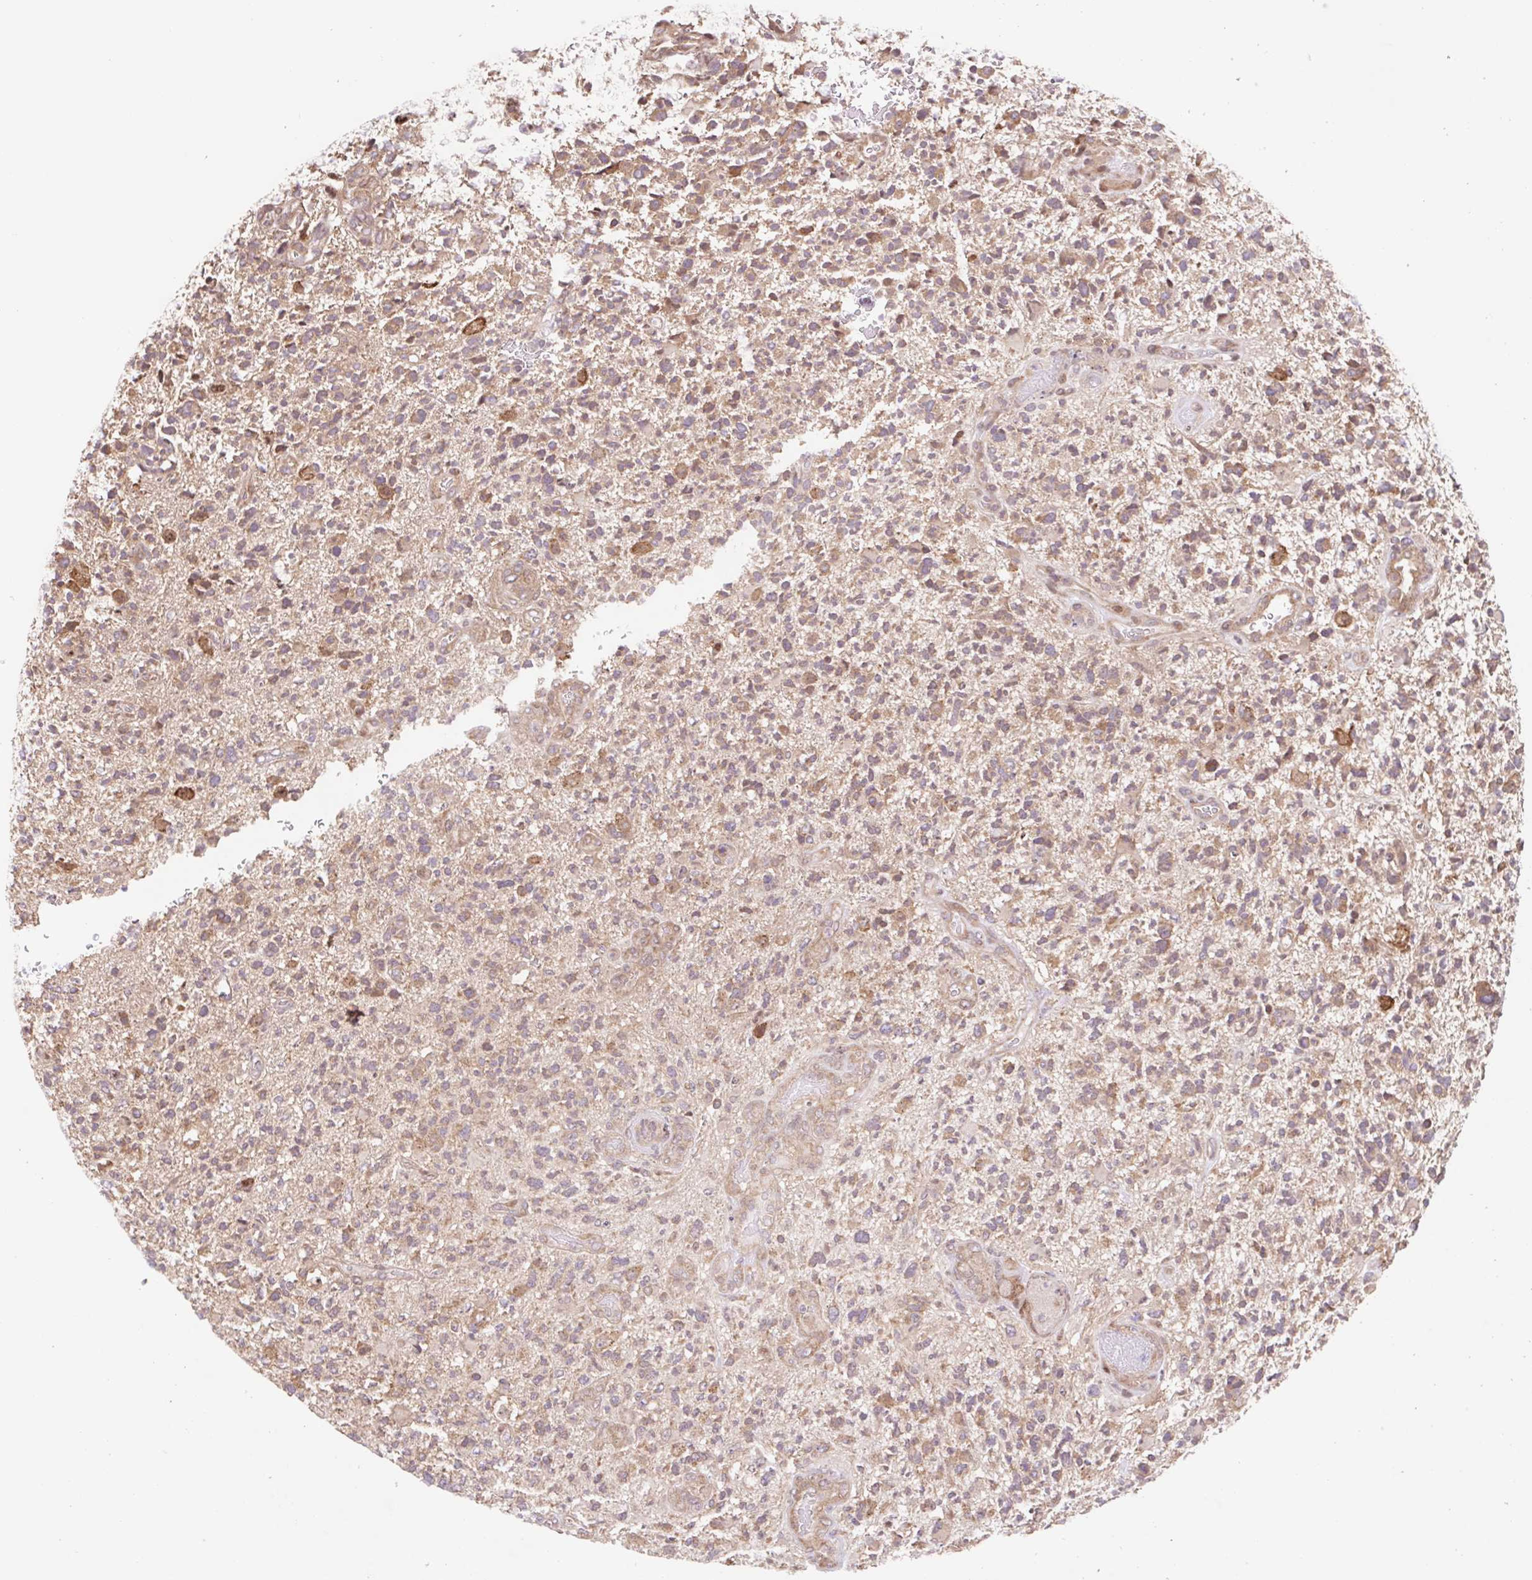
{"staining": {"intensity": "moderate", "quantity": ">75%", "location": "cytoplasmic/membranous"}, "tissue": "glioma", "cell_type": "Tumor cells", "image_type": "cancer", "snomed": [{"axis": "morphology", "description": "Glioma, malignant, High grade"}, {"axis": "topography", "description": "Brain"}], "caption": "Immunohistochemical staining of malignant high-grade glioma exhibits medium levels of moderate cytoplasmic/membranous protein positivity in about >75% of tumor cells.", "gene": "HFE", "patient": {"sex": "female", "age": 71}}